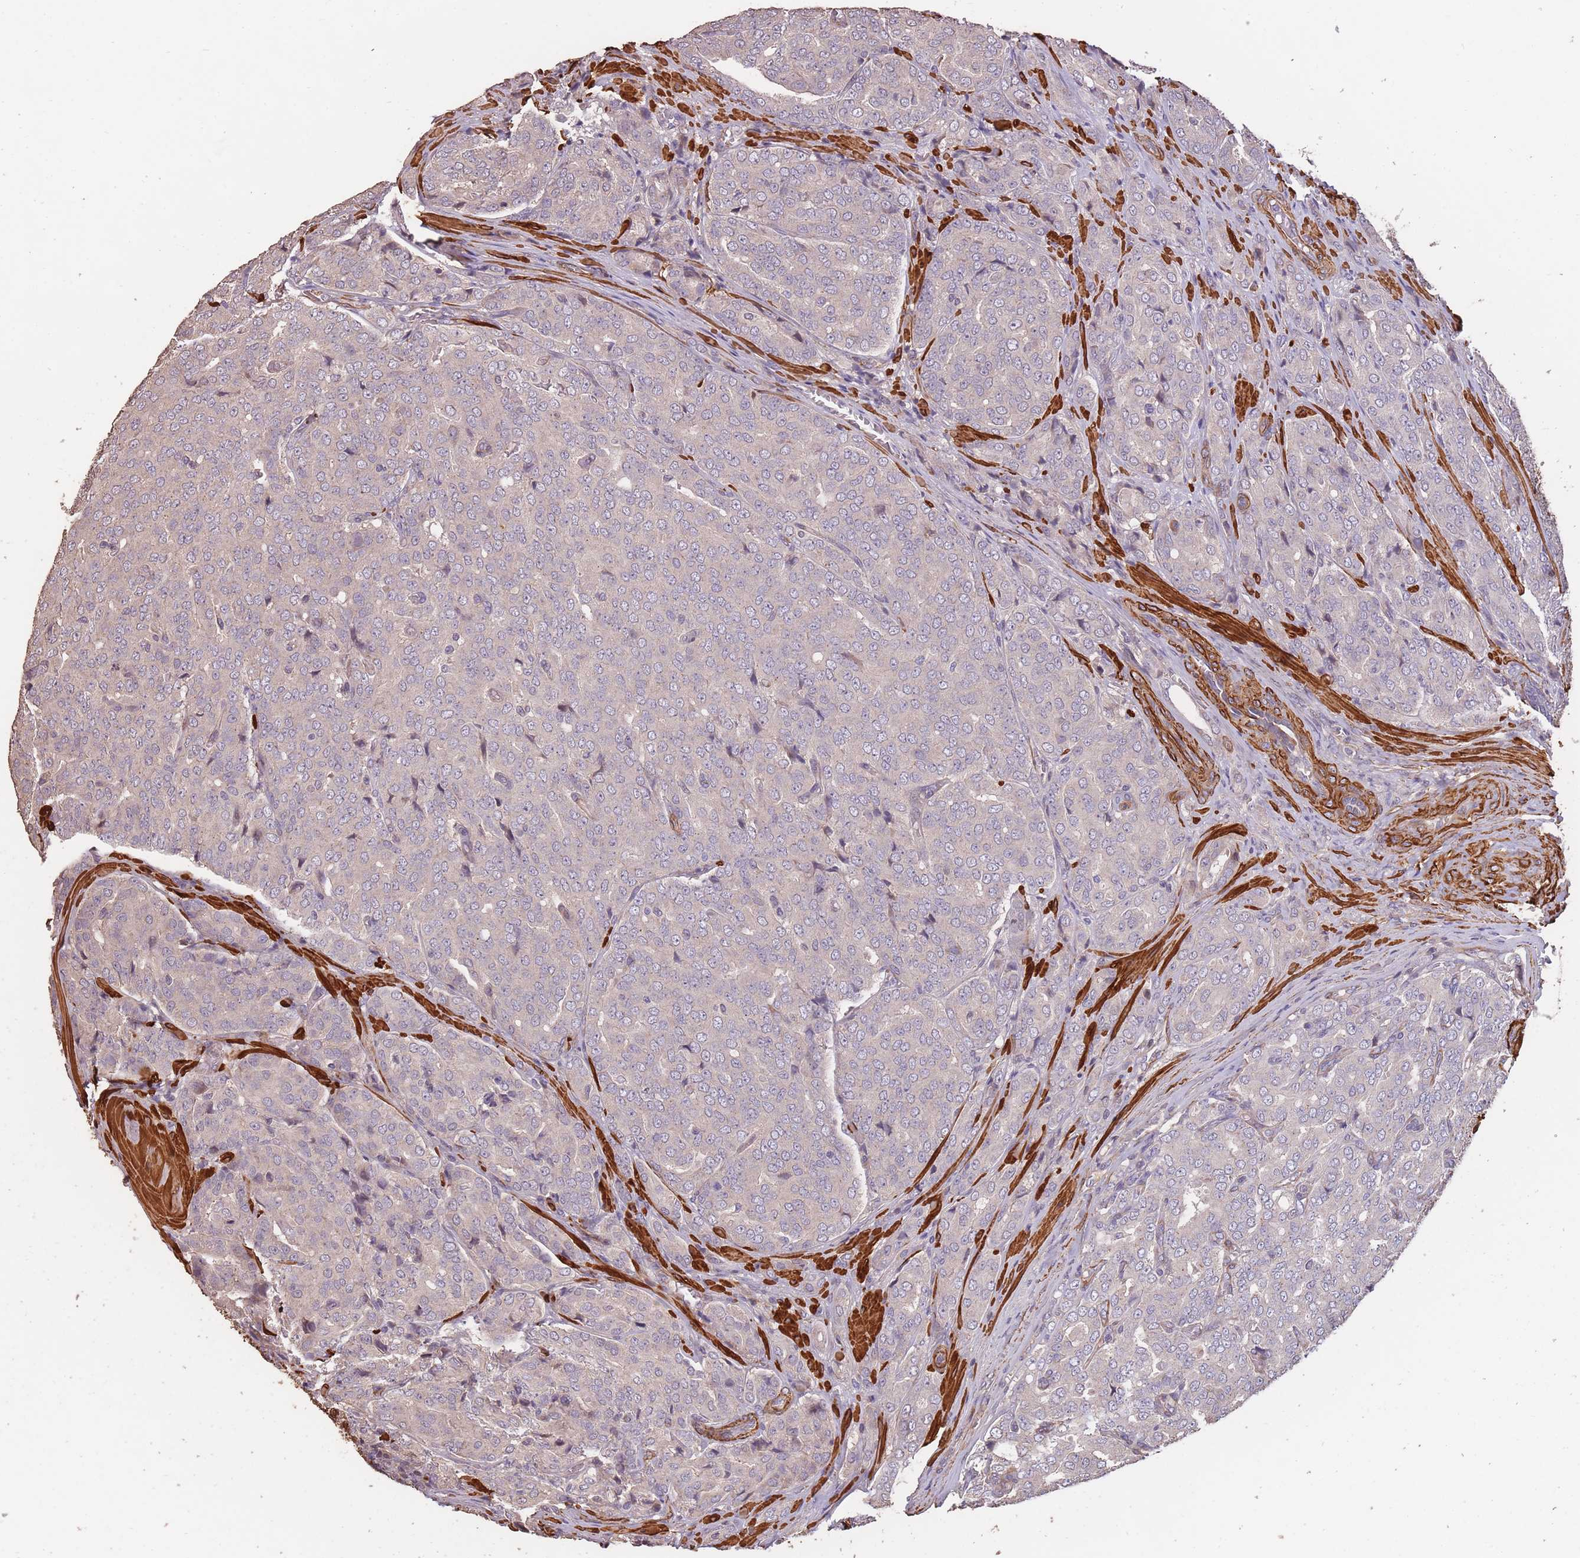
{"staining": {"intensity": "negative", "quantity": "none", "location": "none"}, "tissue": "prostate cancer", "cell_type": "Tumor cells", "image_type": "cancer", "snomed": [{"axis": "morphology", "description": "Adenocarcinoma, High grade"}, {"axis": "topography", "description": "Prostate"}], "caption": "Immunohistochemistry (IHC) of prostate cancer (adenocarcinoma (high-grade)) exhibits no positivity in tumor cells.", "gene": "NLRC4", "patient": {"sex": "male", "age": 68}}